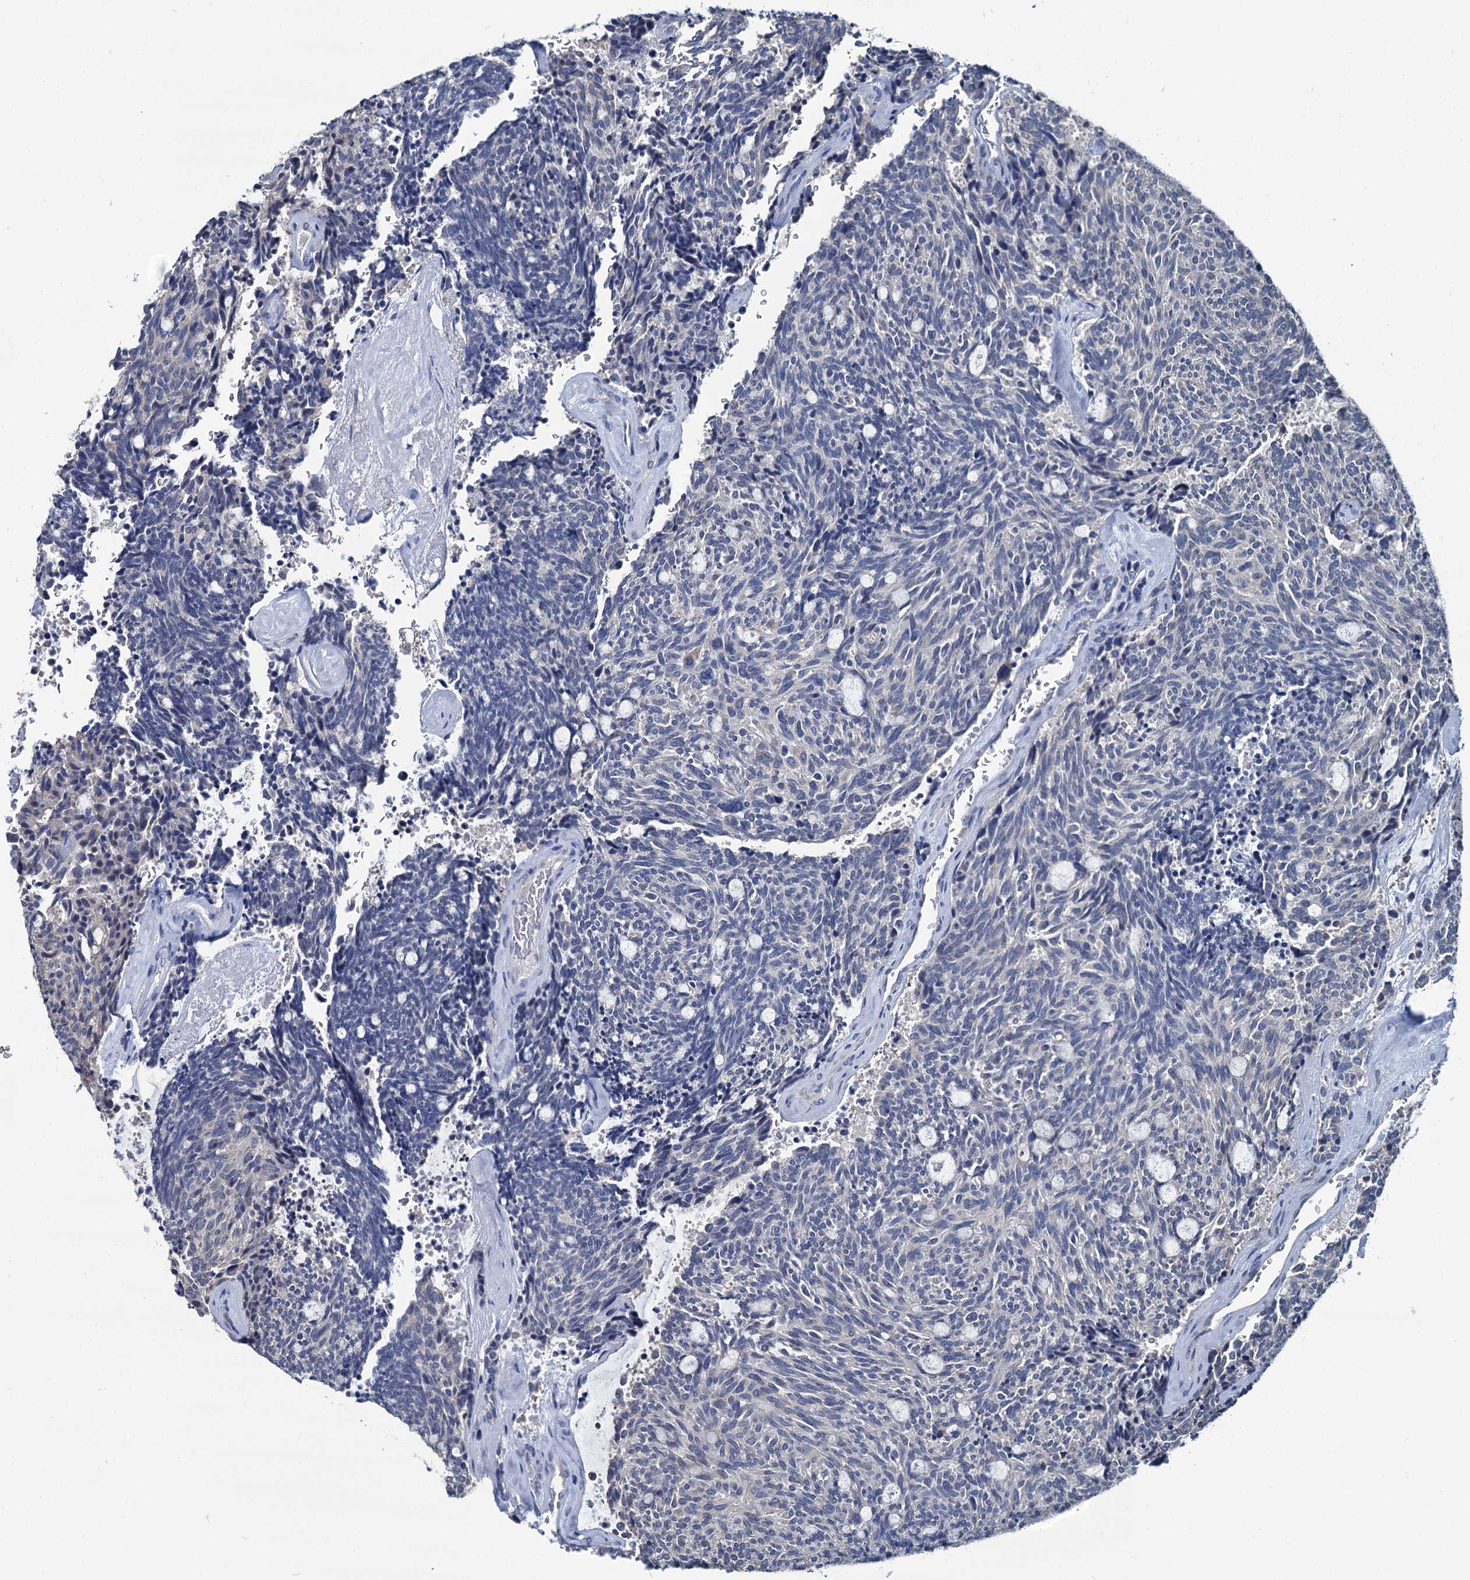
{"staining": {"intensity": "negative", "quantity": "none", "location": "none"}, "tissue": "carcinoid", "cell_type": "Tumor cells", "image_type": "cancer", "snomed": [{"axis": "morphology", "description": "Carcinoid, malignant, NOS"}, {"axis": "topography", "description": "Pancreas"}], "caption": "Image shows no significant protein expression in tumor cells of carcinoid. The staining was performed using DAB to visualize the protein expression in brown, while the nuclei were stained in blue with hematoxylin (Magnification: 20x).", "gene": "MIOX", "patient": {"sex": "female", "age": 54}}